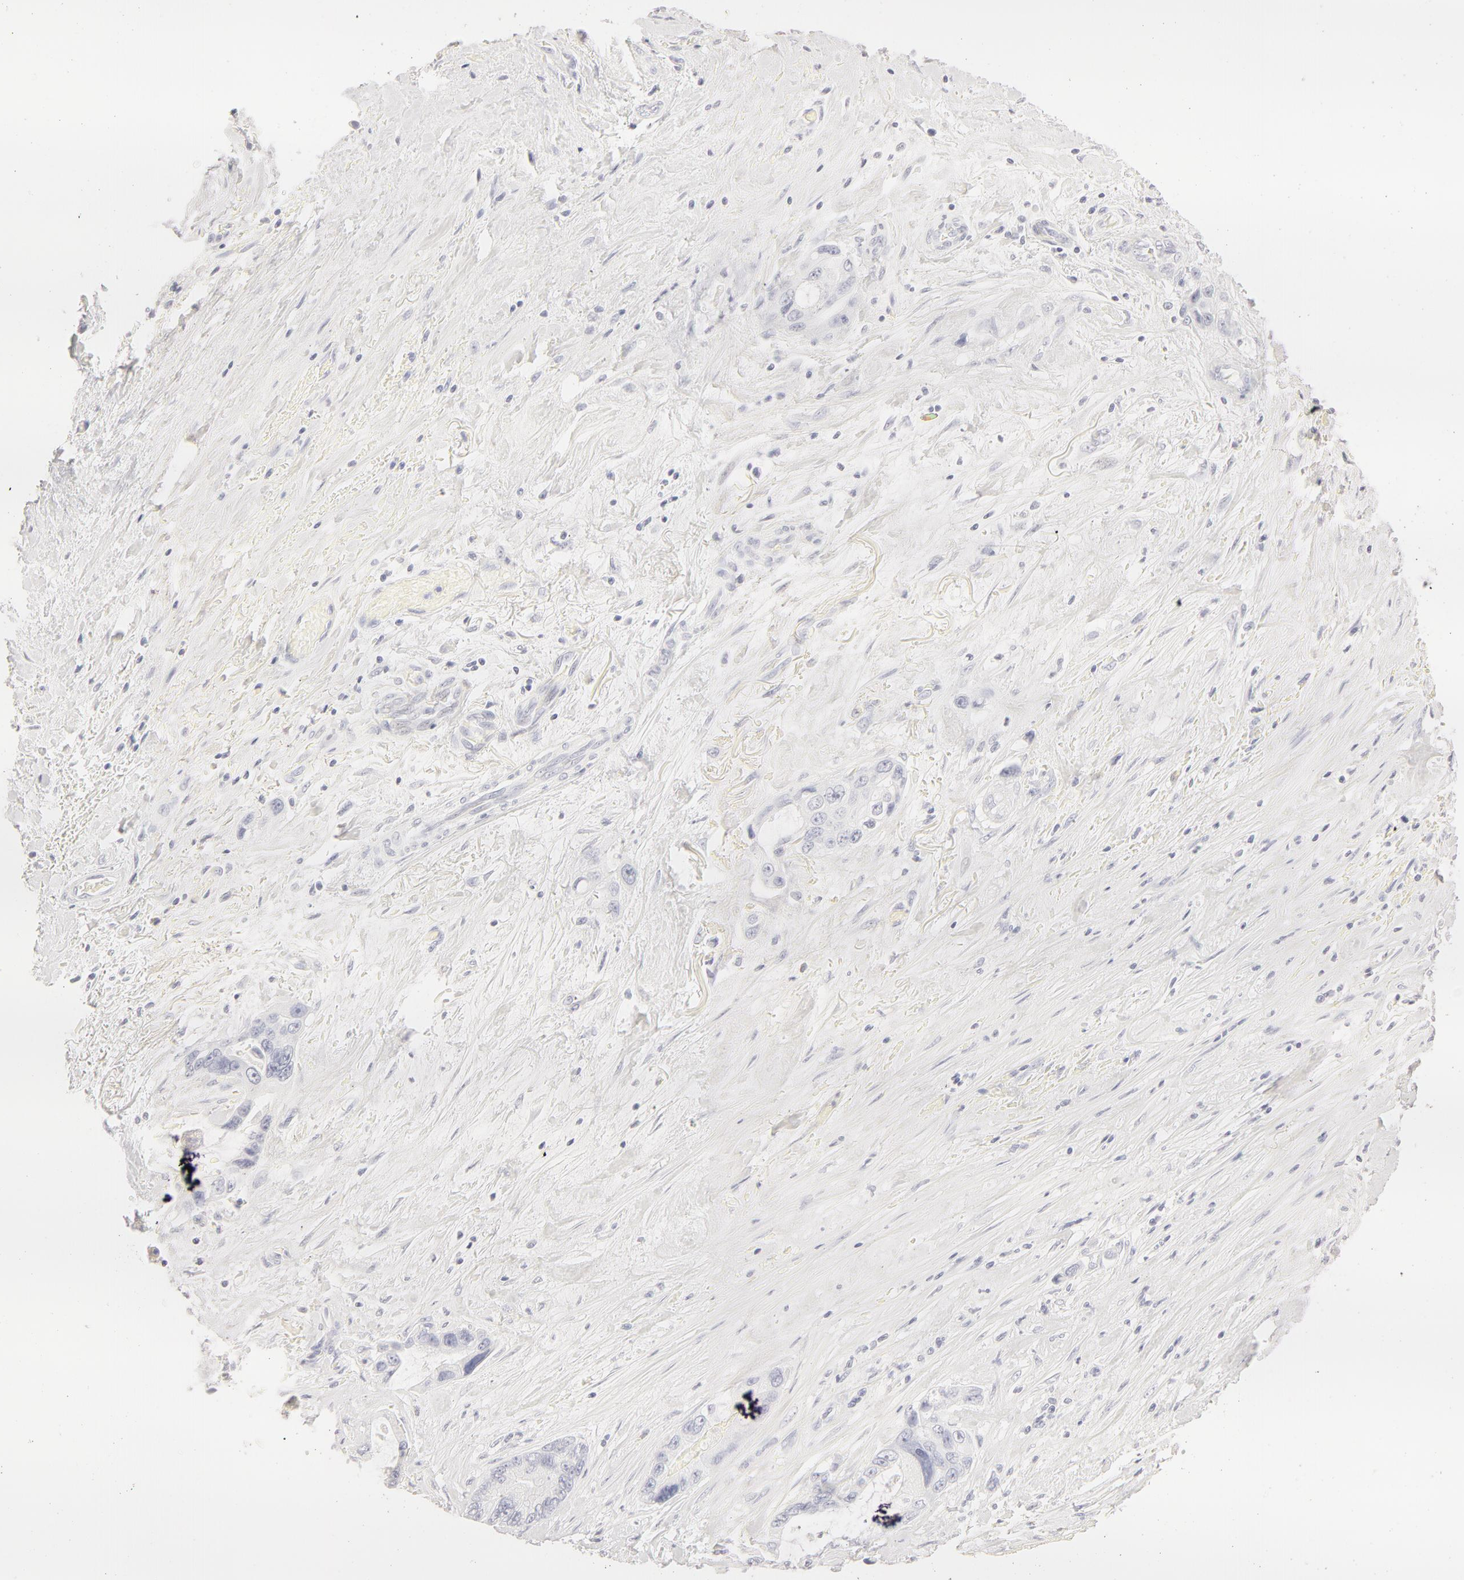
{"staining": {"intensity": "negative", "quantity": "none", "location": "none"}, "tissue": "pancreatic cancer", "cell_type": "Tumor cells", "image_type": "cancer", "snomed": [{"axis": "morphology", "description": "Adenocarcinoma, NOS"}, {"axis": "topography", "description": "Pancreas"}, {"axis": "topography", "description": "Stomach, upper"}], "caption": "Pancreatic adenocarcinoma was stained to show a protein in brown. There is no significant staining in tumor cells.", "gene": "LGALS7B", "patient": {"sex": "male", "age": 77}}